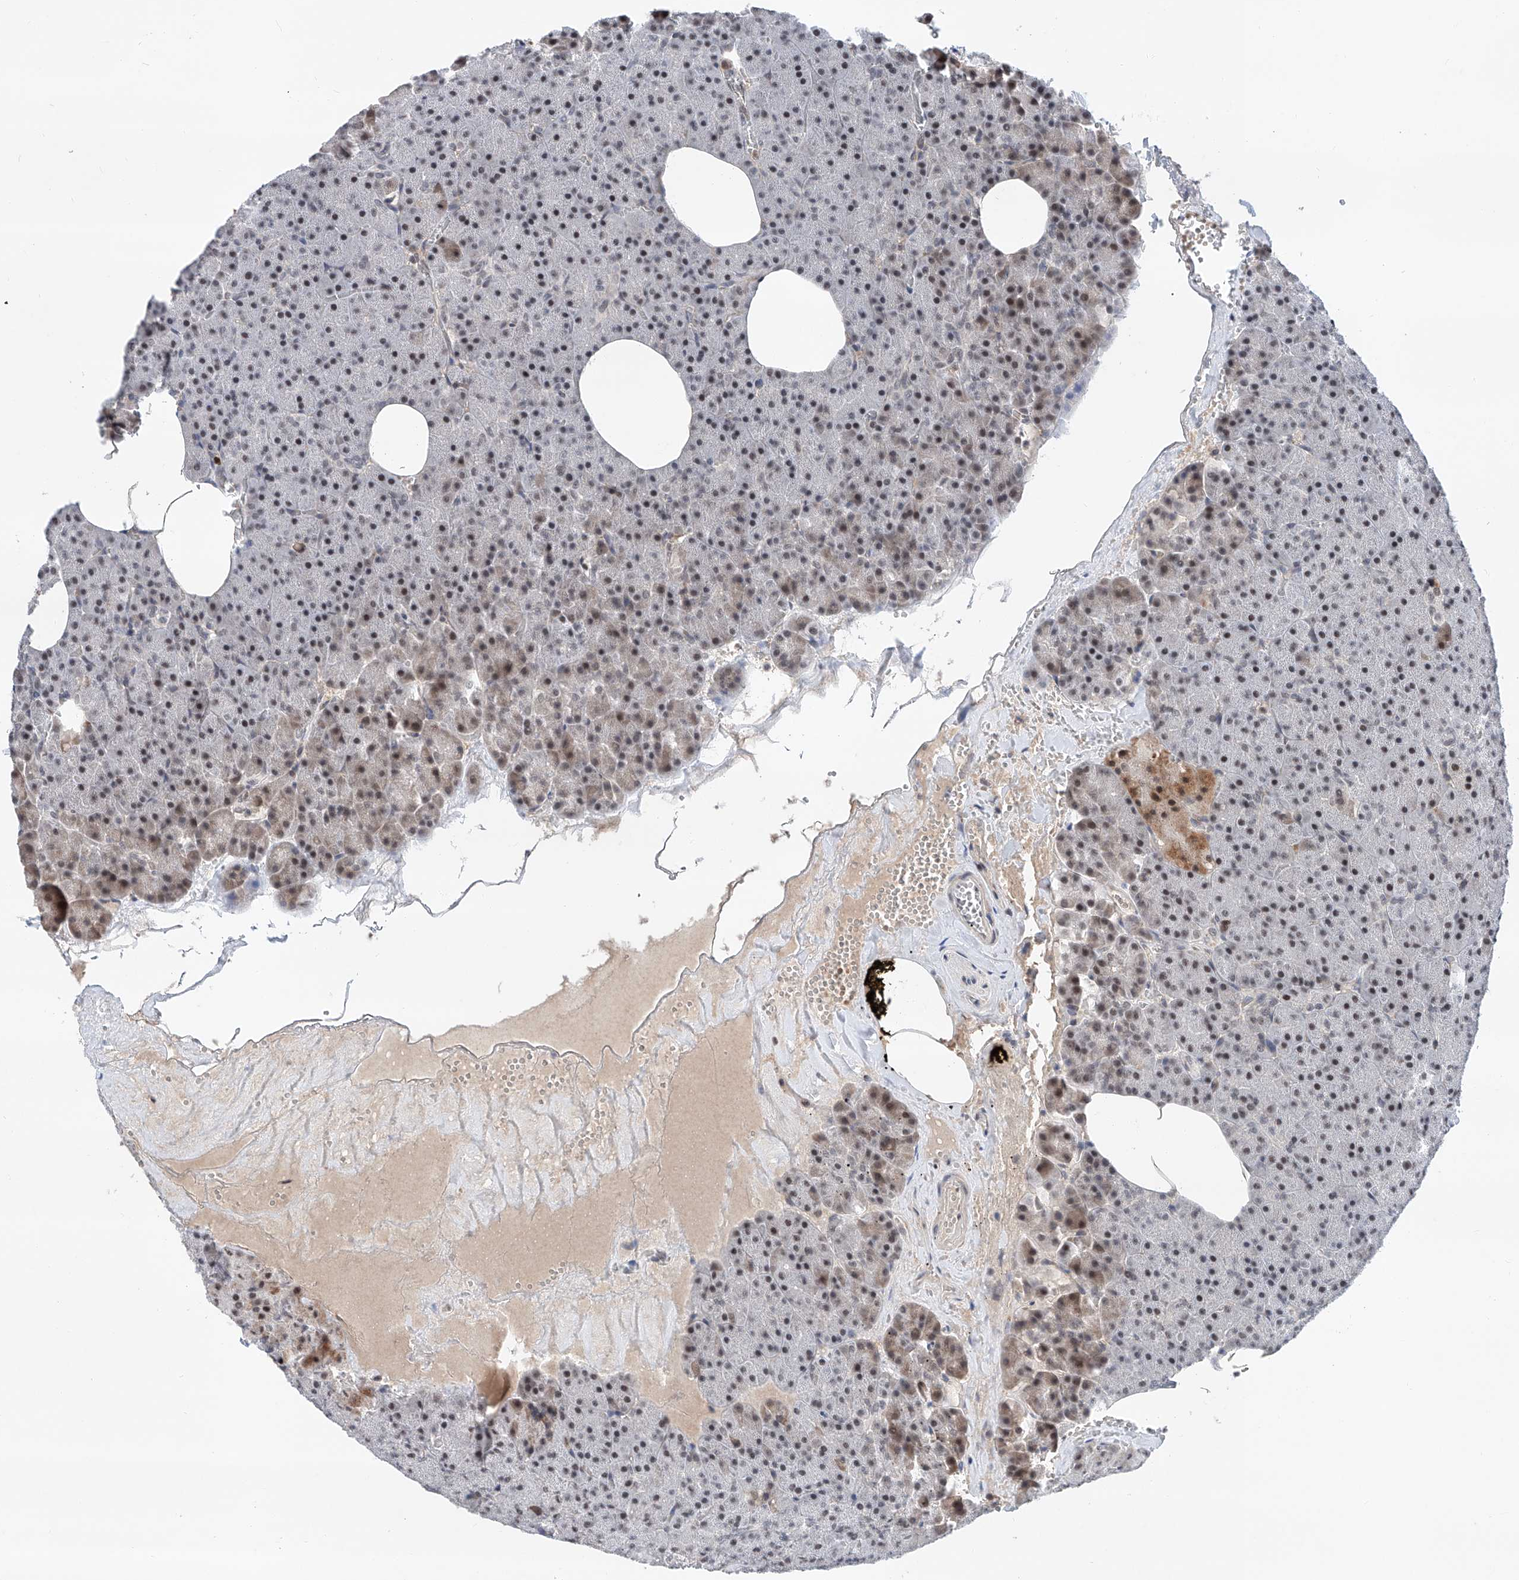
{"staining": {"intensity": "weak", "quantity": "25%-75%", "location": "nuclear"}, "tissue": "pancreas", "cell_type": "Exocrine glandular cells", "image_type": "normal", "snomed": [{"axis": "morphology", "description": "Normal tissue, NOS"}, {"axis": "morphology", "description": "Carcinoid, malignant, NOS"}, {"axis": "topography", "description": "Pancreas"}], "caption": "The immunohistochemical stain shows weak nuclear positivity in exocrine glandular cells of normal pancreas. The staining was performed using DAB (3,3'-diaminobenzidine), with brown indicating positive protein expression. Nuclei are stained blue with hematoxylin.", "gene": "SNRNP200", "patient": {"sex": "female", "age": 35}}